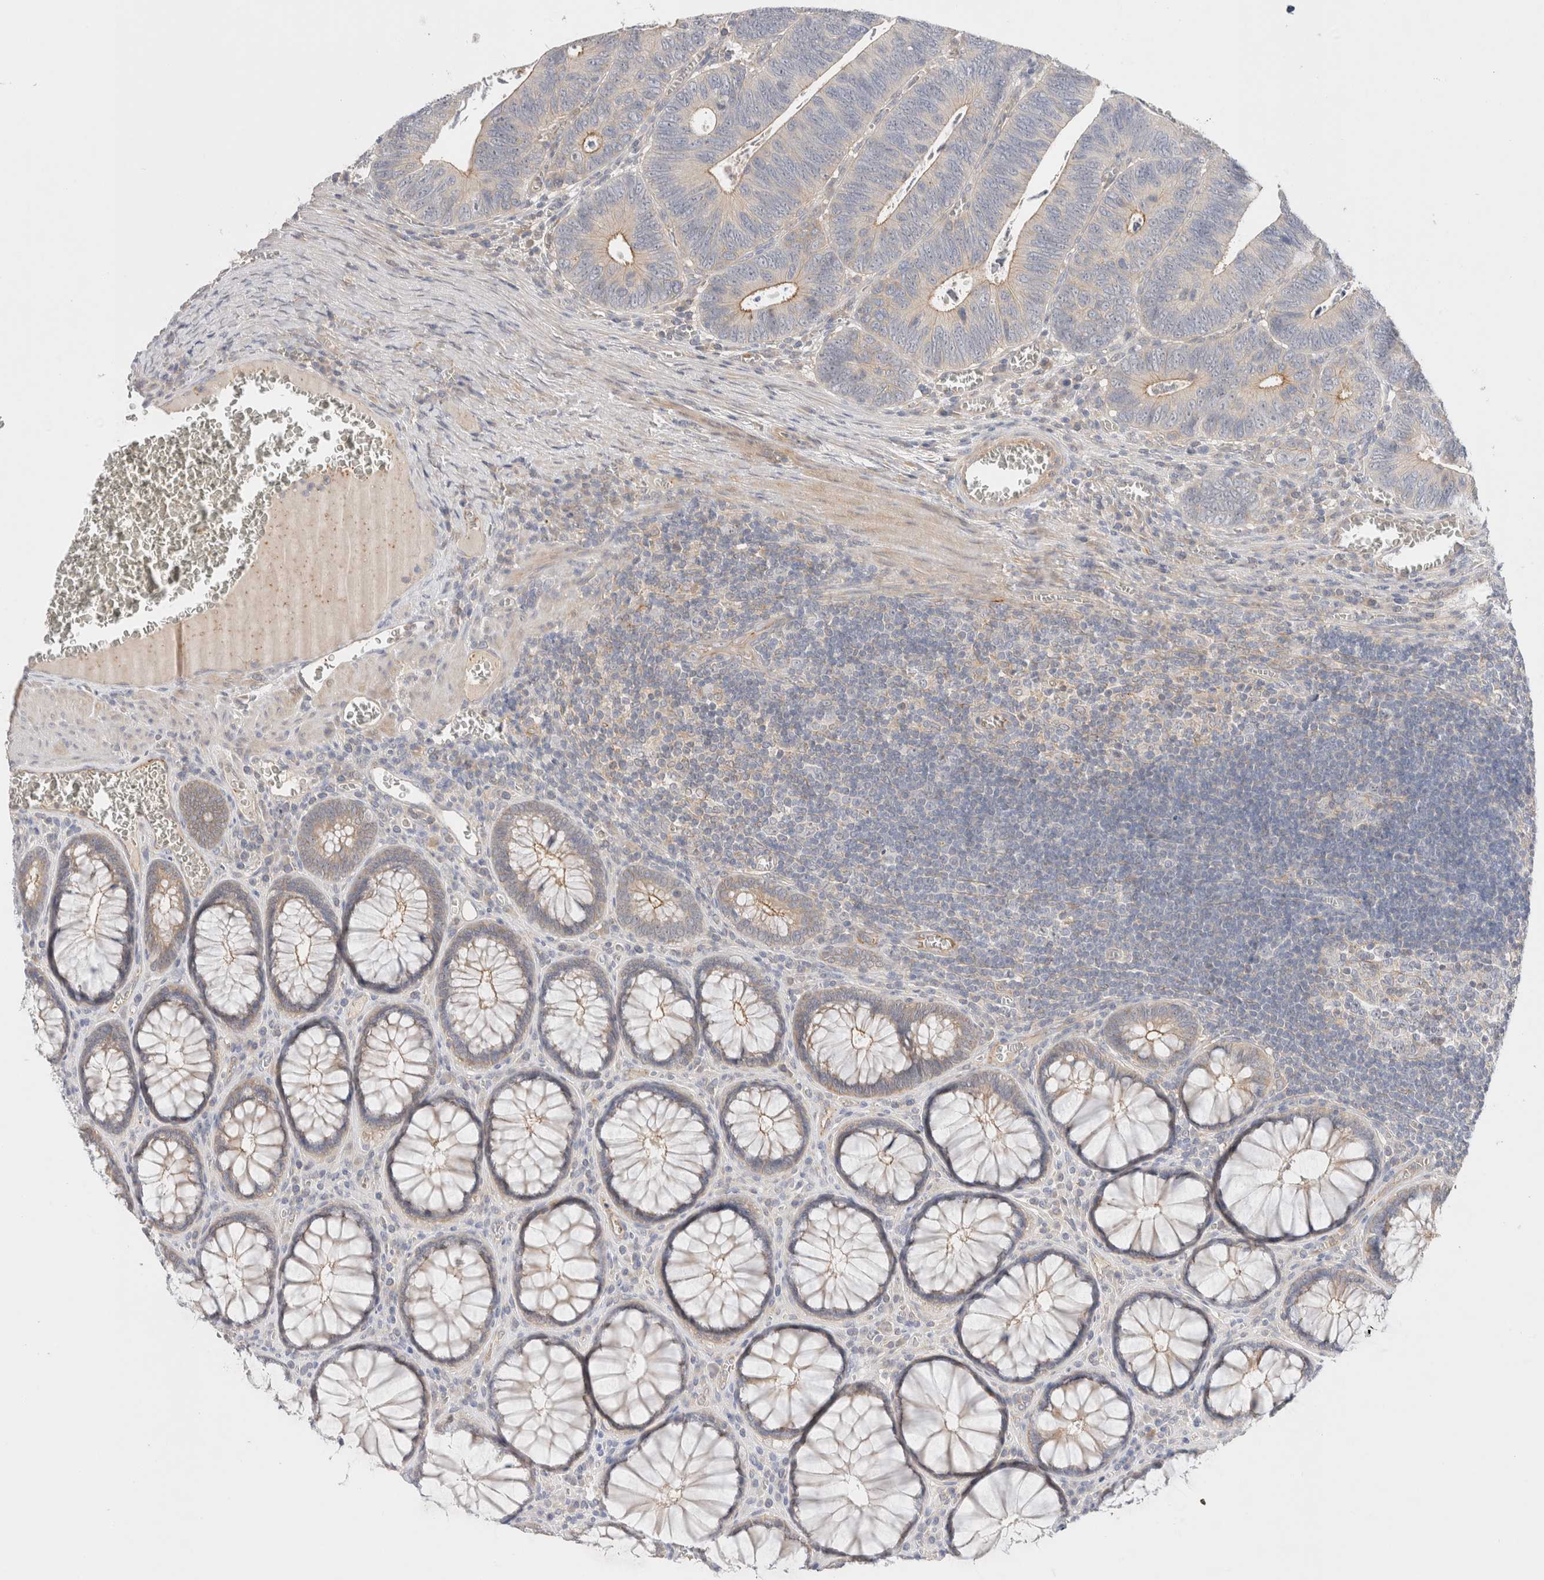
{"staining": {"intensity": "moderate", "quantity": "<25%", "location": "cytoplasmic/membranous"}, "tissue": "colorectal cancer", "cell_type": "Tumor cells", "image_type": "cancer", "snomed": [{"axis": "morphology", "description": "Inflammation, NOS"}, {"axis": "morphology", "description": "Adenocarcinoma, NOS"}, {"axis": "topography", "description": "Colon"}], "caption": "Immunohistochemical staining of human colorectal cancer (adenocarcinoma) exhibits moderate cytoplasmic/membranous protein positivity in approximately <25% of tumor cells. The protein is shown in brown color, while the nuclei are stained blue.", "gene": "SGK3", "patient": {"sex": "male", "age": 72}}